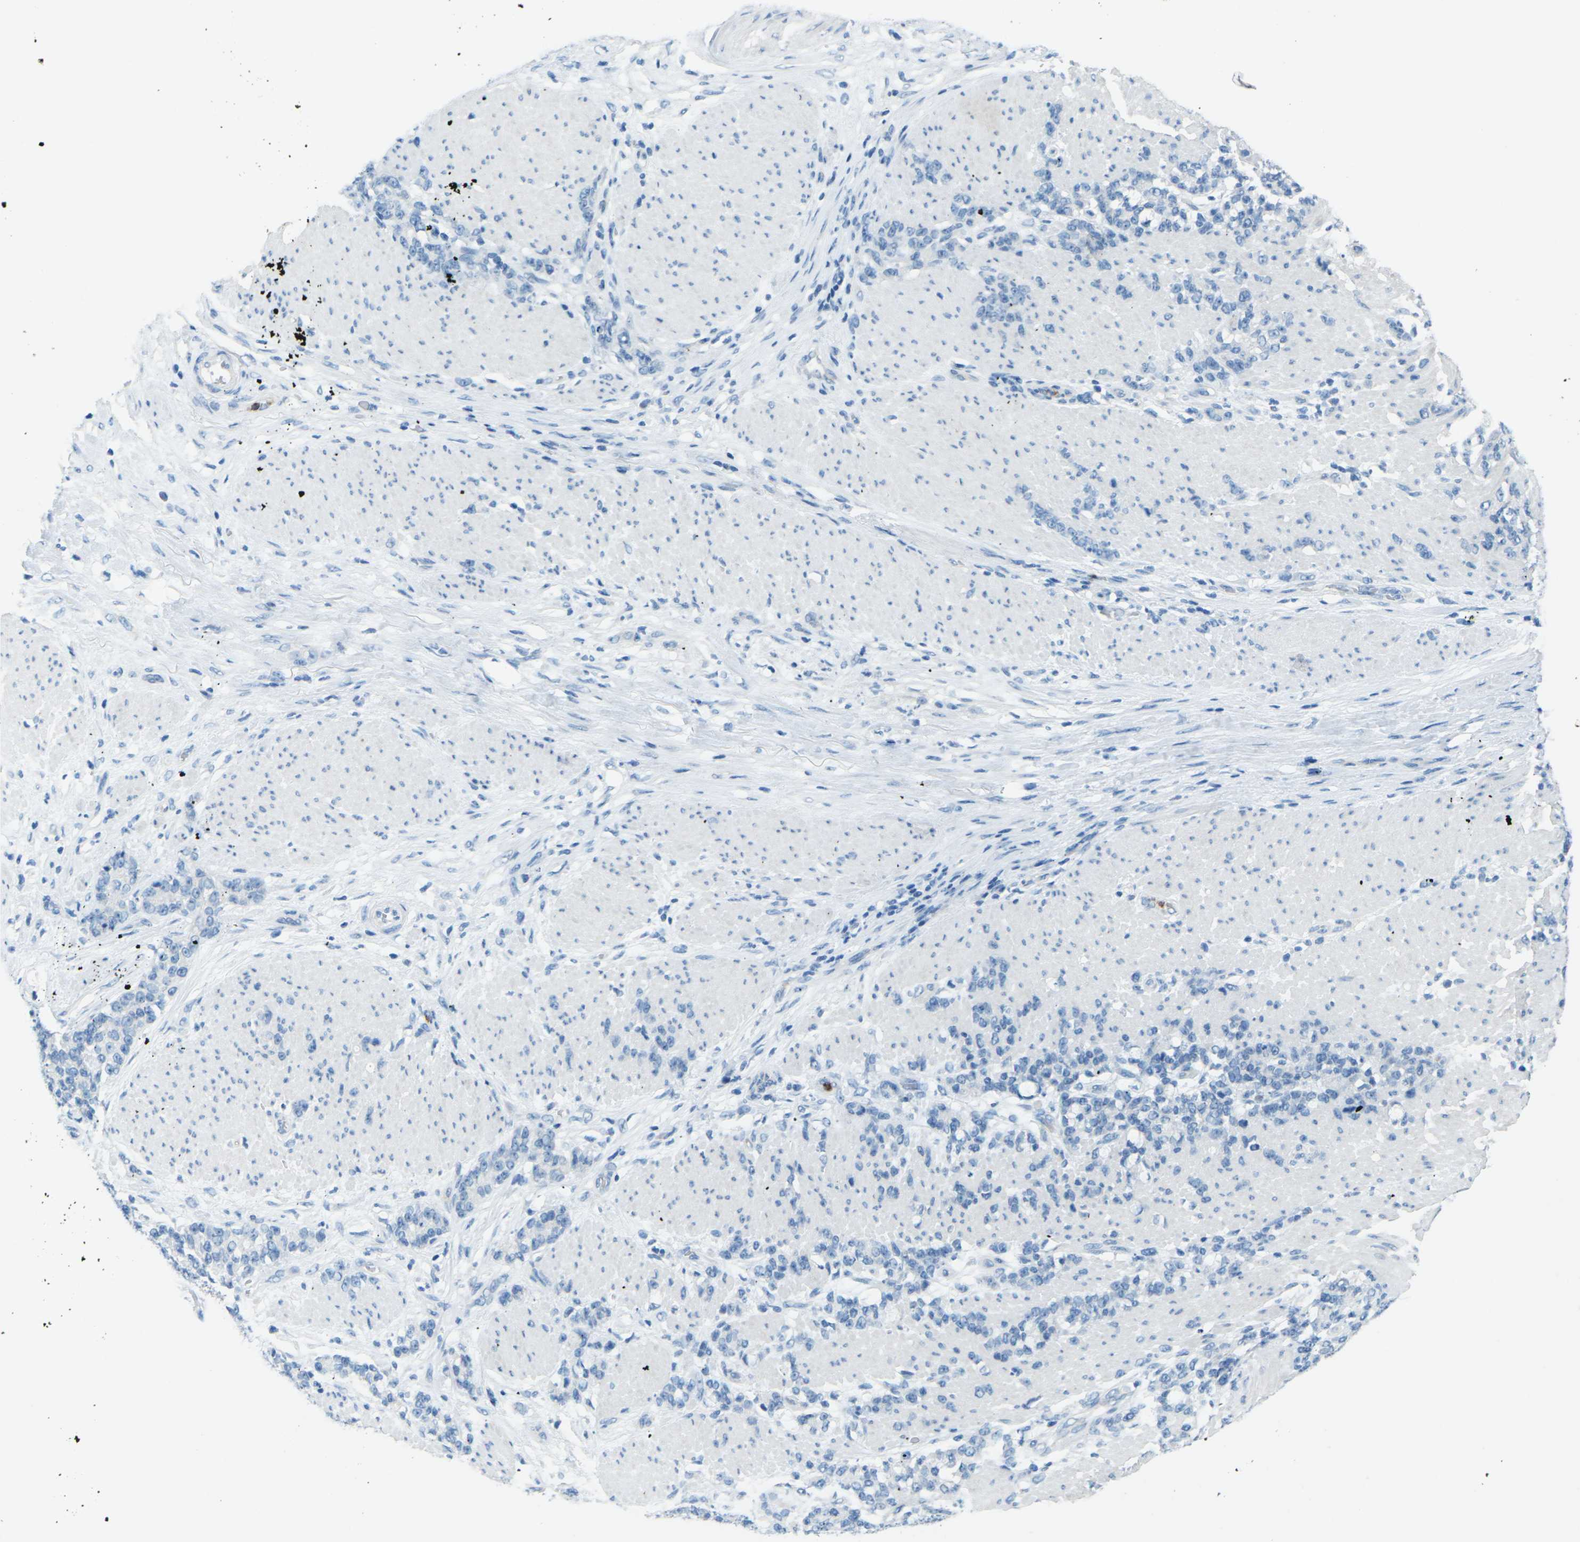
{"staining": {"intensity": "negative", "quantity": "none", "location": "none"}, "tissue": "stomach cancer", "cell_type": "Tumor cells", "image_type": "cancer", "snomed": [{"axis": "morphology", "description": "Adenocarcinoma, NOS"}, {"axis": "topography", "description": "Stomach, lower"}], "caption": "Immunohistochemical staining of human adenocarcinoma (stomach) demonstrates no significant expression in tumor cells.", "gene": "CDH16", "patient": {"sex": "male", "age": 88}}